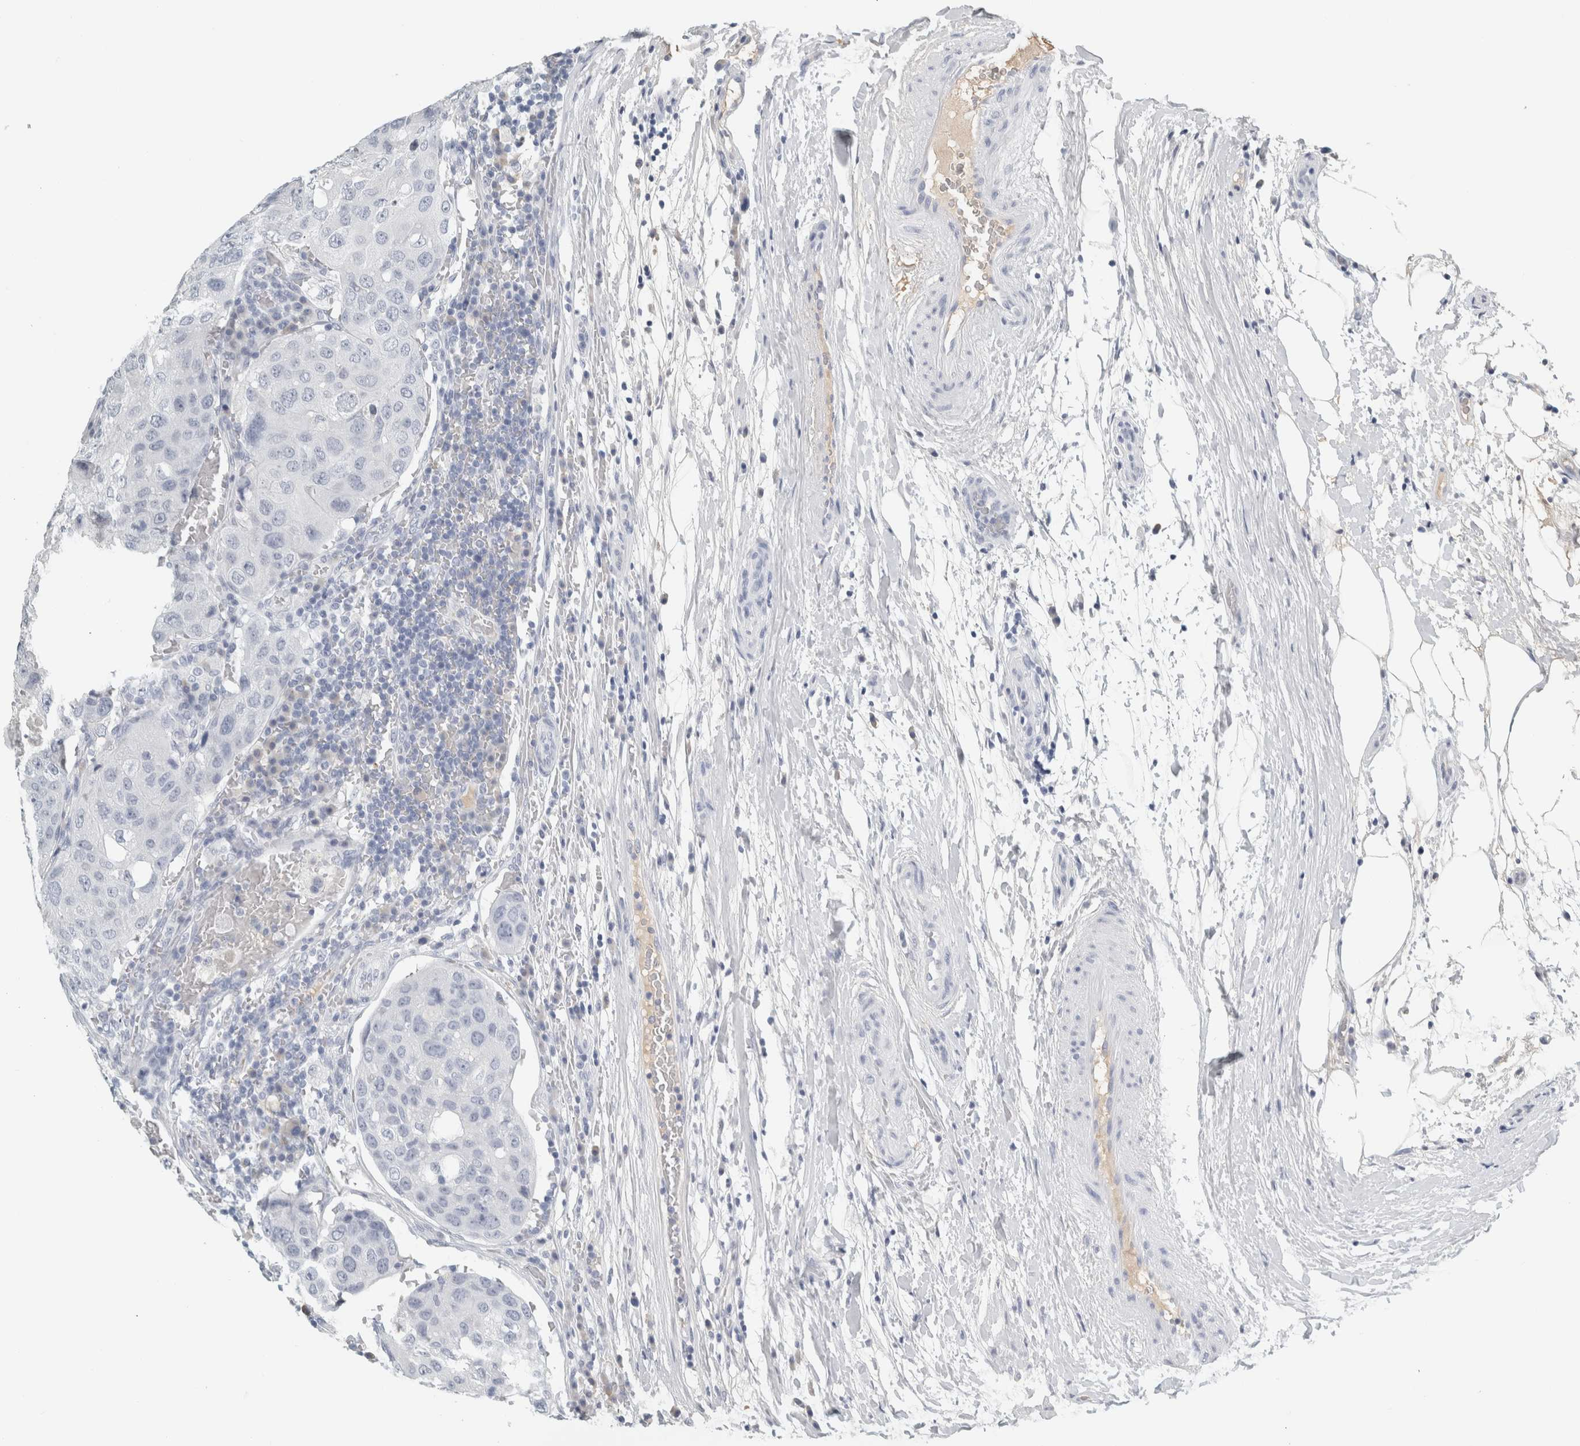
{"staining": {"intensity": "negative", "quantity": "none", "location": "none"}, "tissue": "urothelial cancer", "cell_type": "Tumor cells", "image_type": "cancer", "snomed": [{"axis": "morphology", "description": "Urothelial carcinoma, High grade"}, {"axis": "topography", "description": "Lymph node"}, {"axis": "topography", "description": "Urinary bladder"}], "caption": "Immunohistochemistry photomicrograph of neoplastic tissue: human urothelial cancer stained with DAB (3,3'-diaminobenzidine) shows no significant protein staining in tumor cells. The staining was performed using DAB (3,3'-diaminobenzidine) to visualize the protein expression in brown, while the nuclei were stained in blue with hematoxylin (Magnification: 20x).", "gene": "TSPAN8", "patient": {"sex": "male", "age": 51}}